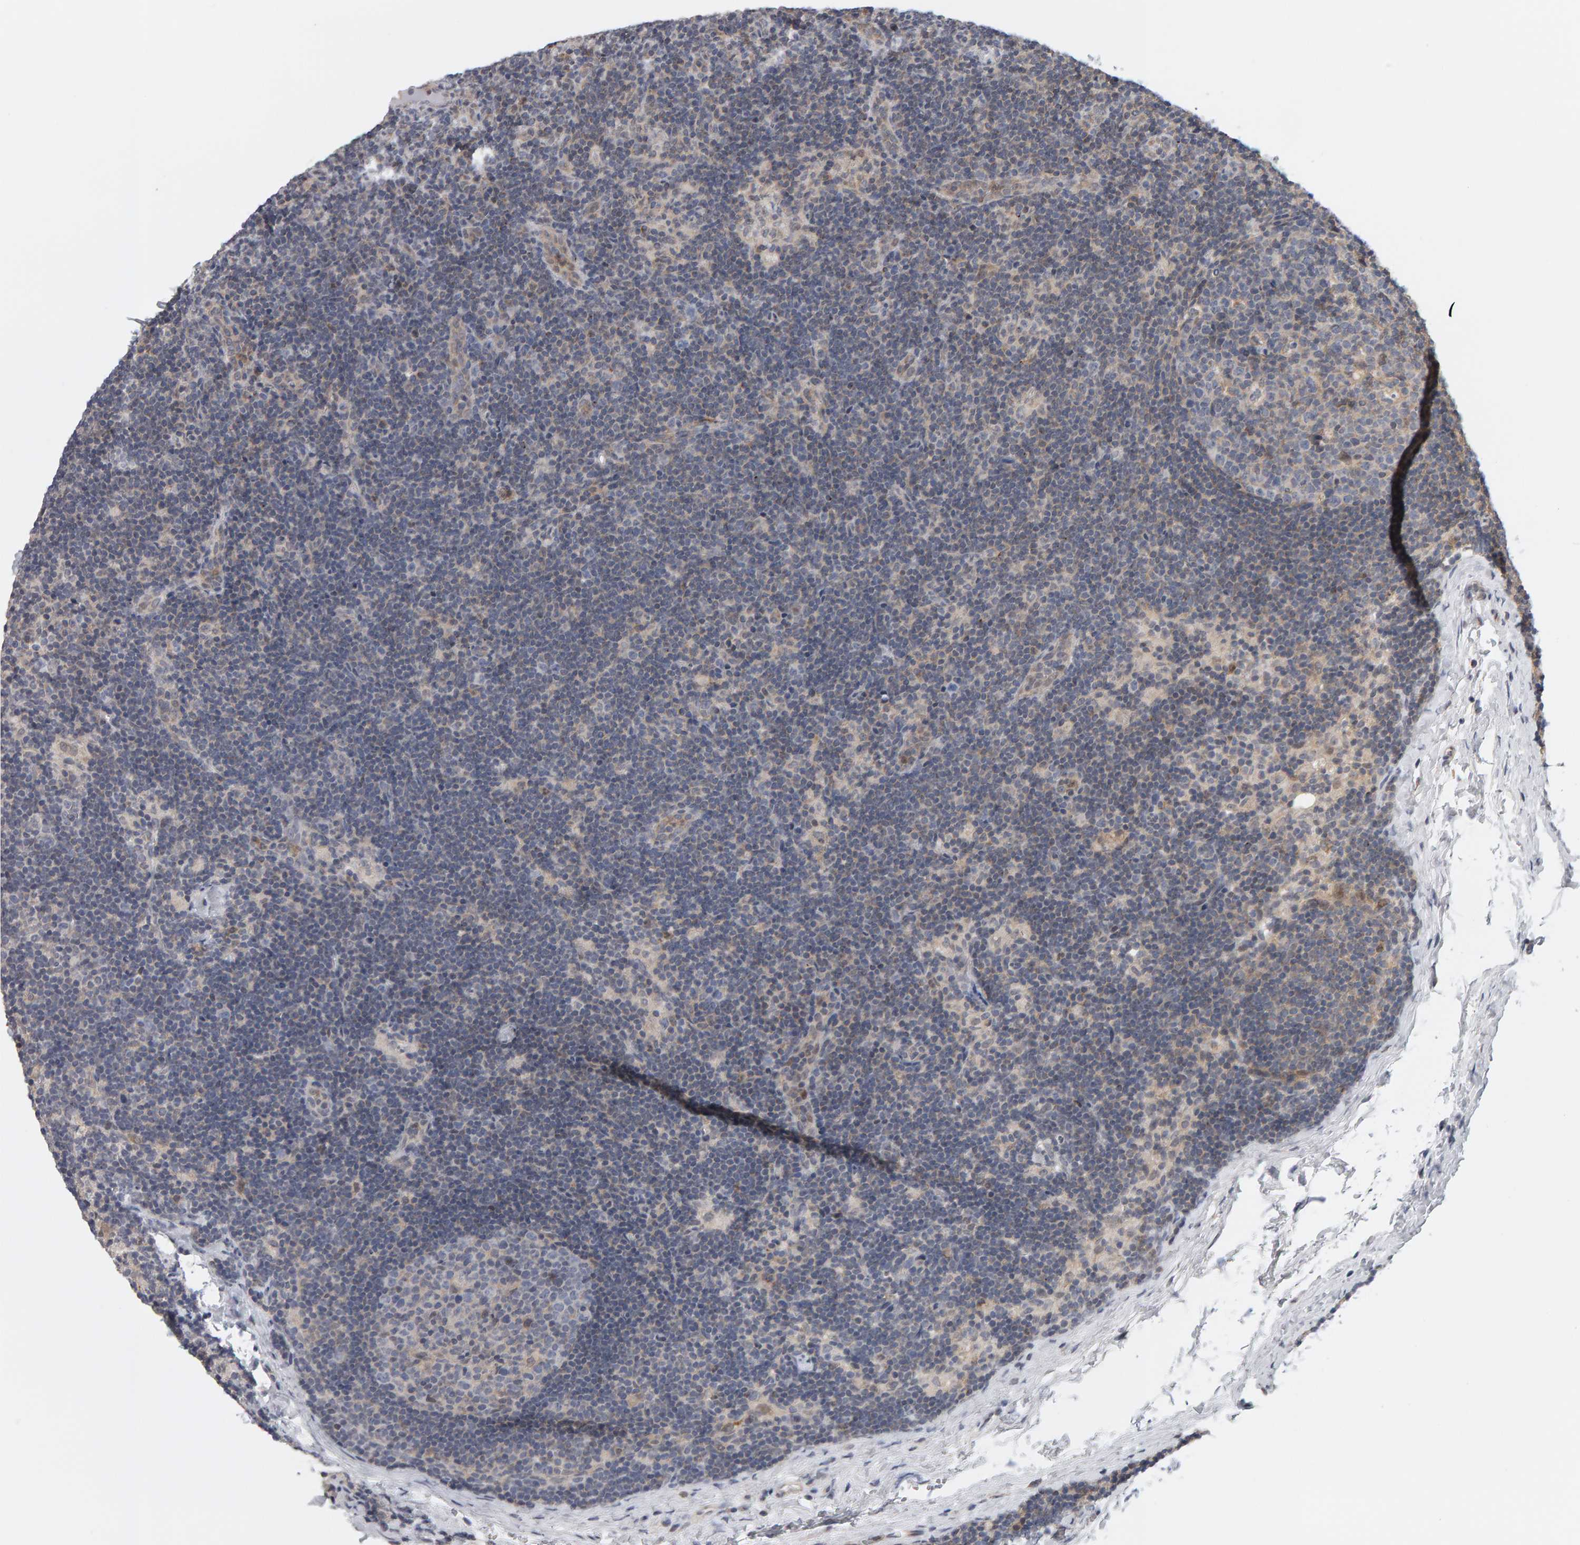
{"staining": {"intensity": "weak", "quantity": "<25%", "location": "cytoplasmic/membranous"}, "tissue": "lymph node", "cell_type": "Germinal center cells", "image_type": "normal", "snomed": [{"axis": "morphology", "description": "Normal tissue, NOS"}, {"axis": "topography", "description": "Lymph node"}], "caption": "This is an immunohistochemistry micrograph of normal human lymph node. There is no positivity in germinal center cells.", "gene": "MSRA", "patient": {"sex": "female", "age": 22}}